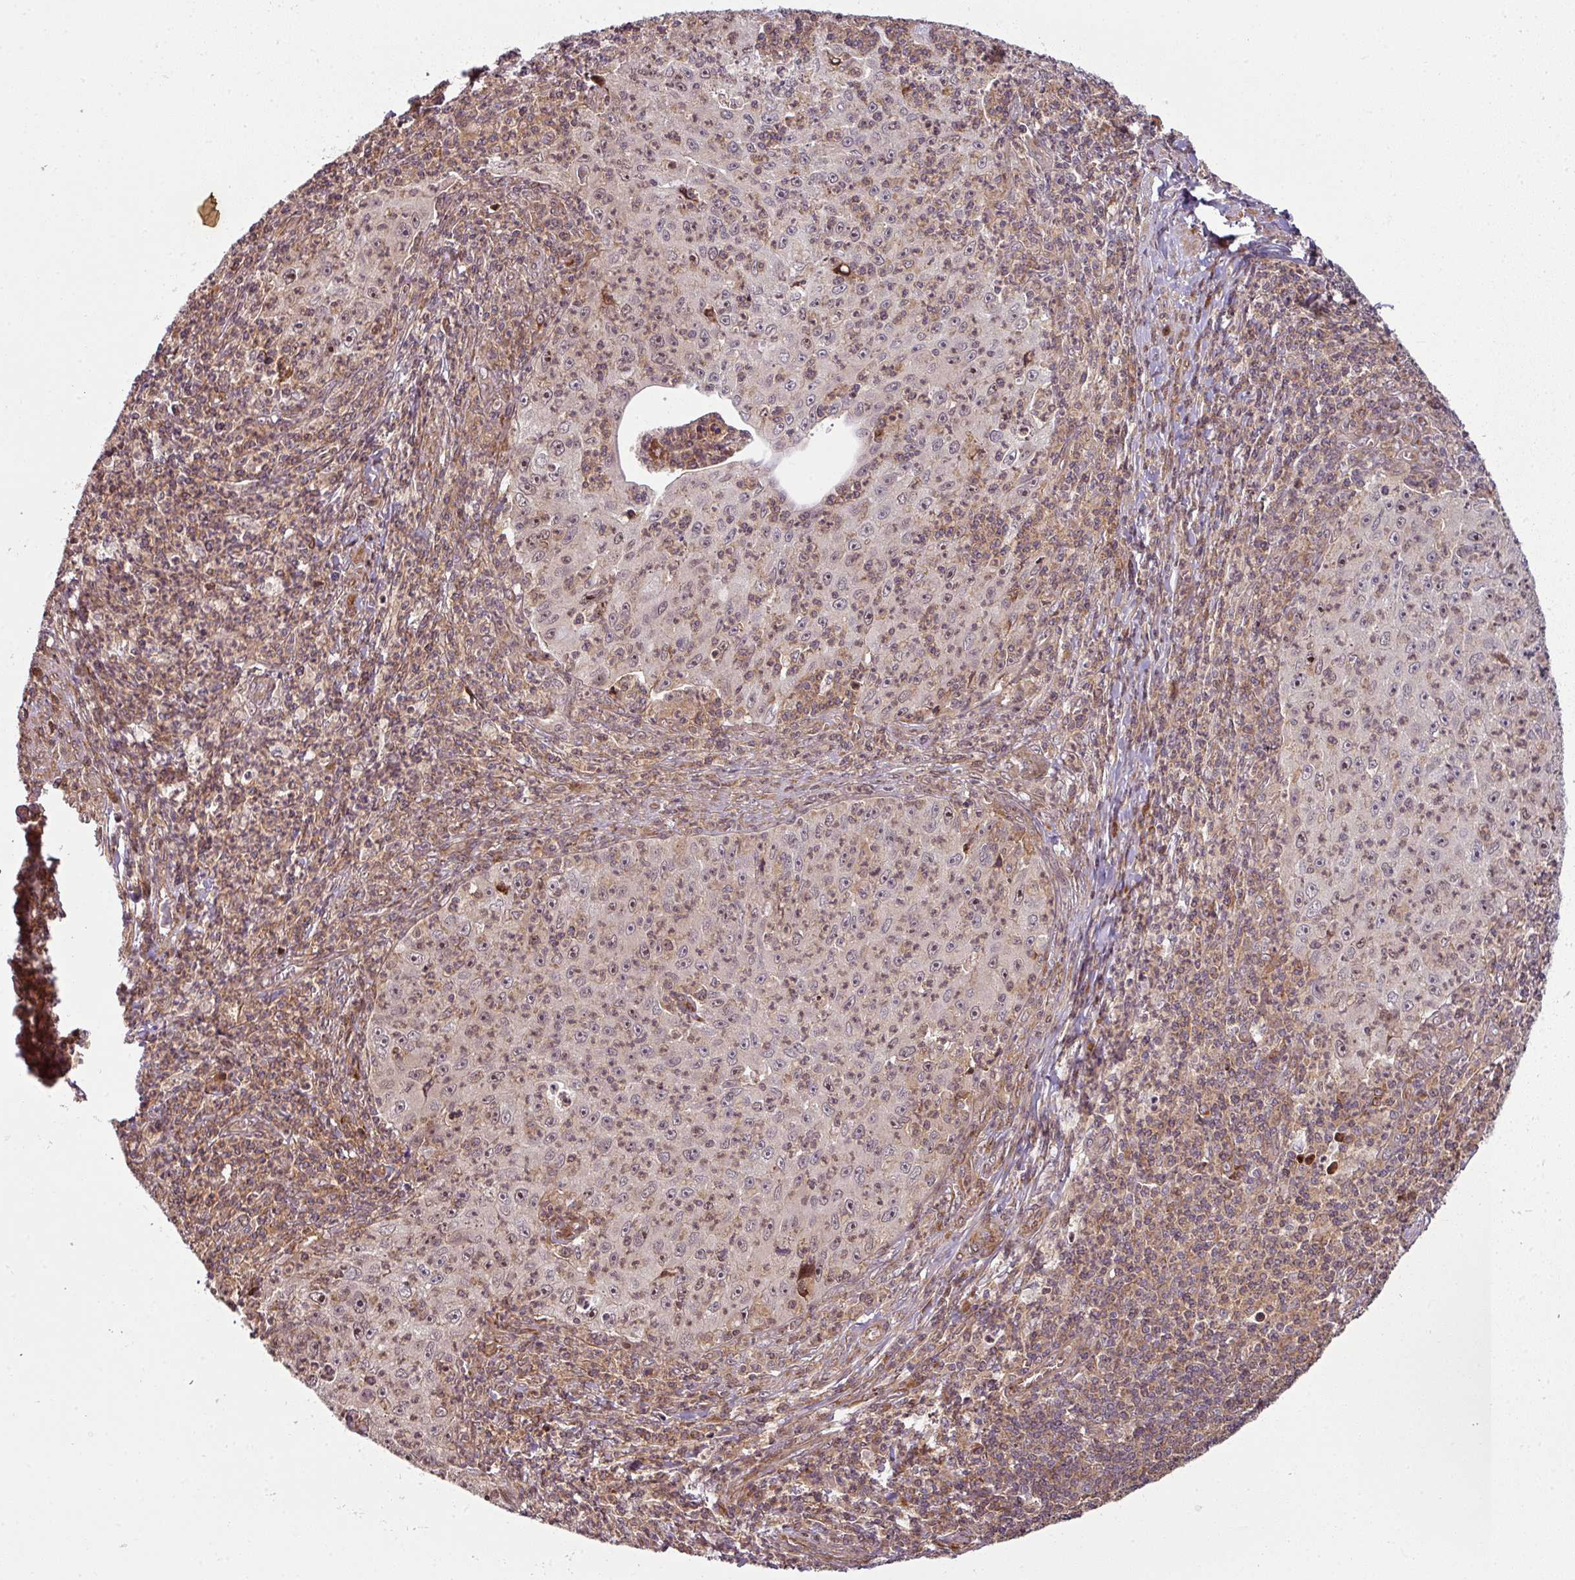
{"staining": {"intensity": "moderate", "quantity": "25%-75%", "location": "nuclear"}, "tissue": "cervical cancer", "cell_type": "Tumor cells", "image_type": "cancer", "snomed": [{"axis": "morphology", "description": "Squamous cell carcinoma, NOS"}, {"axis": "topography", "description": "Cervix"}], "caption": "Tumor cells show medium levels of moderate nuclear positivity in about 25%-75% of cells in human cervical cancer.", "gene": "ATAT1", "patient": {"sex": "female", "age": 30}}